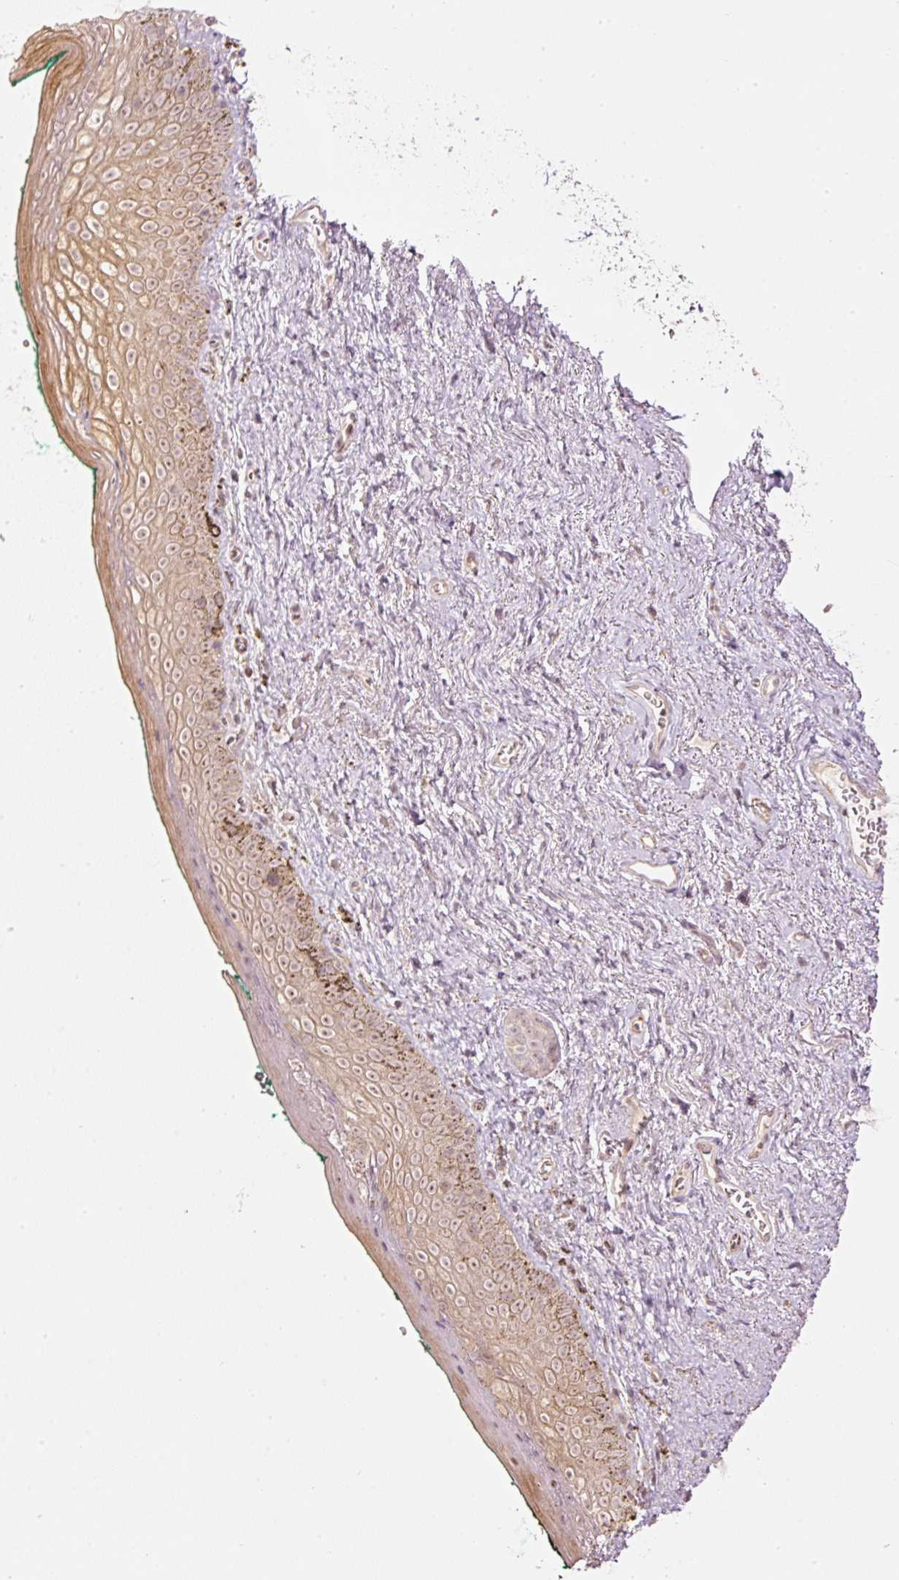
{"staining": {"intensity": "moderate", "quantity": "<25%", "location": "cytoplasmic/membranous"}, "tissue": "vagina", "cell_type": "Squamous epithelial cells", "image_type": "normal", "snomed": [{"axis": "morphology", "description": "Normal tissue, NOS"}, {"axis": "topography", "description": "Vulva"}, {"axis": "topography", "description": "Vagina"}, {"axis": "topography", "description": "Peripheral nerve tissue"}], "caption": "Protein staining of benign vagina displays moderate cytoplasmic/membranous positivity in about <25% of squamous epithelial cells. The staining was performed using DAB, with brown indicating positive protein expression. Nuclei are stained blue with hematoxylin.", "gene": "CDC20B", "patient": {"sex": "female", "age": 66}}